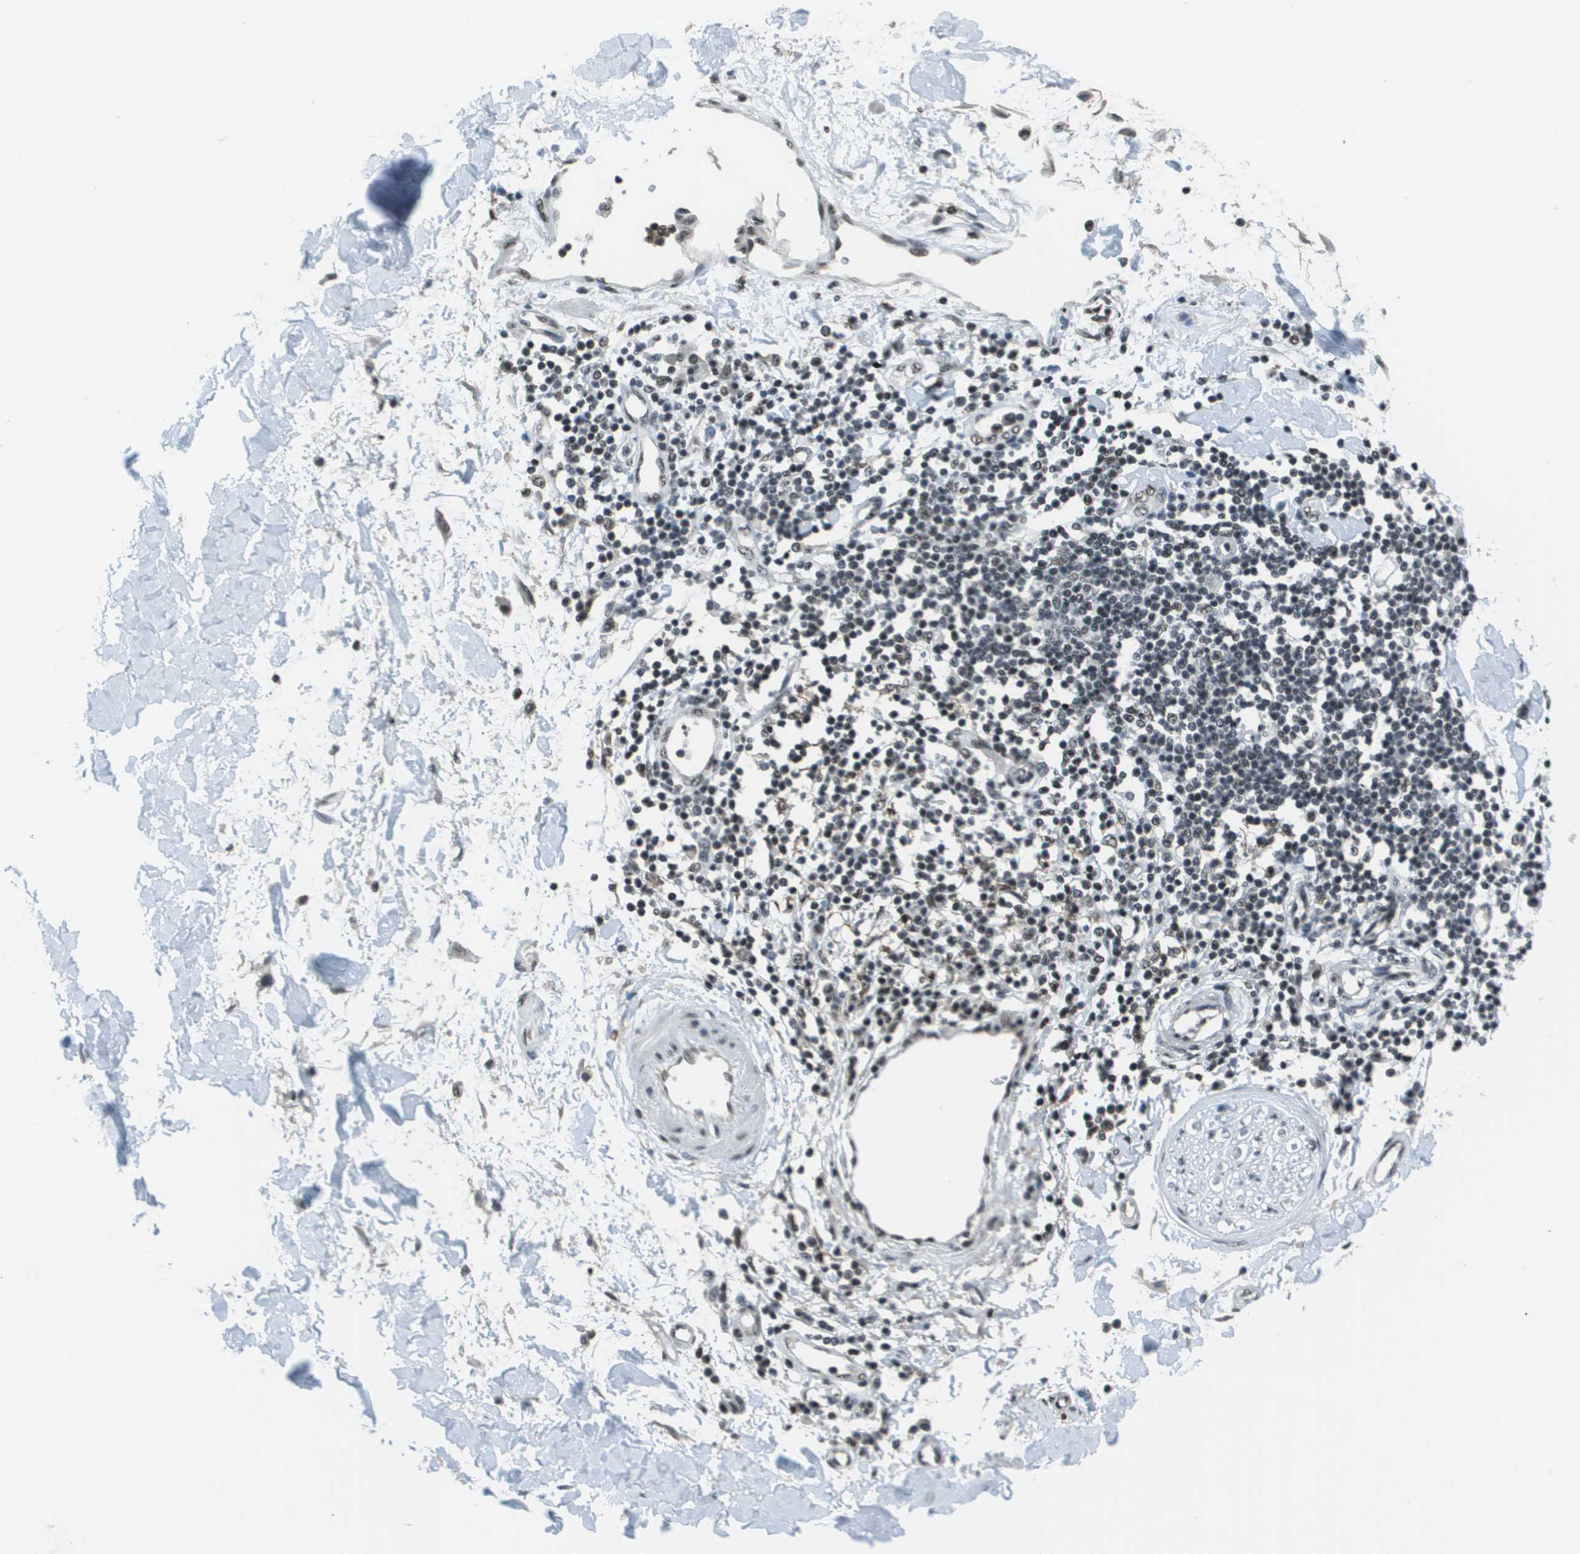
{"staining": {"intensity": "negative", "quantity": "none", "location": "none"}, "tissue": "adipose tissue", "cell_type": "Adipocytes", "image_type": "normal", "snomed": [{"axis": "morphology", "description": "Squamous cell carcinoma, NOS"}, {"axis": "topography", "description": "Skin"}], "caption": "Adipose tissue was stained to show a protein in brown. There is no significant positivity in adipocytes. The staining was performed using DAB (3,3'-diaminobenzidine) to visualize the protein expression in brown, while the nuclei were stained in blue with hematoxylin (Magnification: 20x).", "gene": "DEPDC1", "patient": {"sex": "male", "age": 83}}